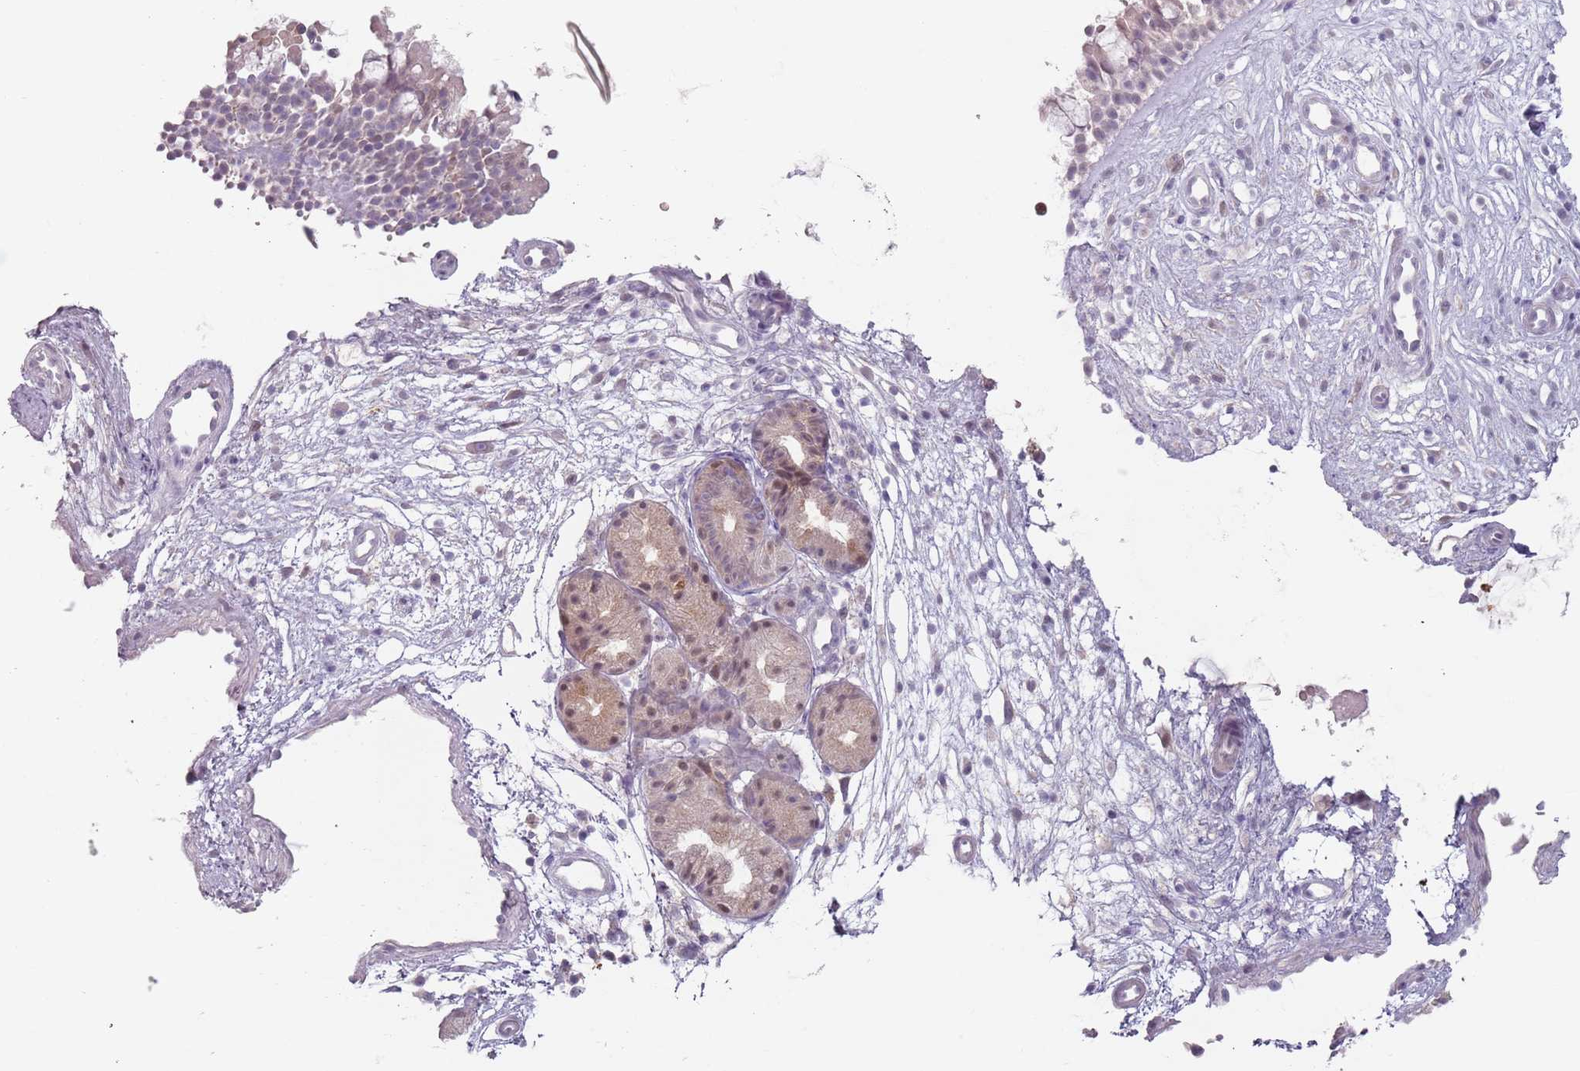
{"staining": {"intensity": "weak", "quantity": "<25%", "location": "cytoplasmic/membranous,nuclear"}, "tissue": "nasopharynx", "cell_type": "Respiratory epithelial cells", "image_type": "normal", "snomed": [{"axis": "morphology", "description": "Normal tissue, NOS"}, {"axis": "topography", "description": "Nasopharynx"}], "caption": "IHC histopathology image of unremarkable nasopharynx stained for a protein (brown), which exhibits no expression in respiratory epithelial cells.", "gene": "NAXE", "patient": {"sex": "male", "age": 32}}